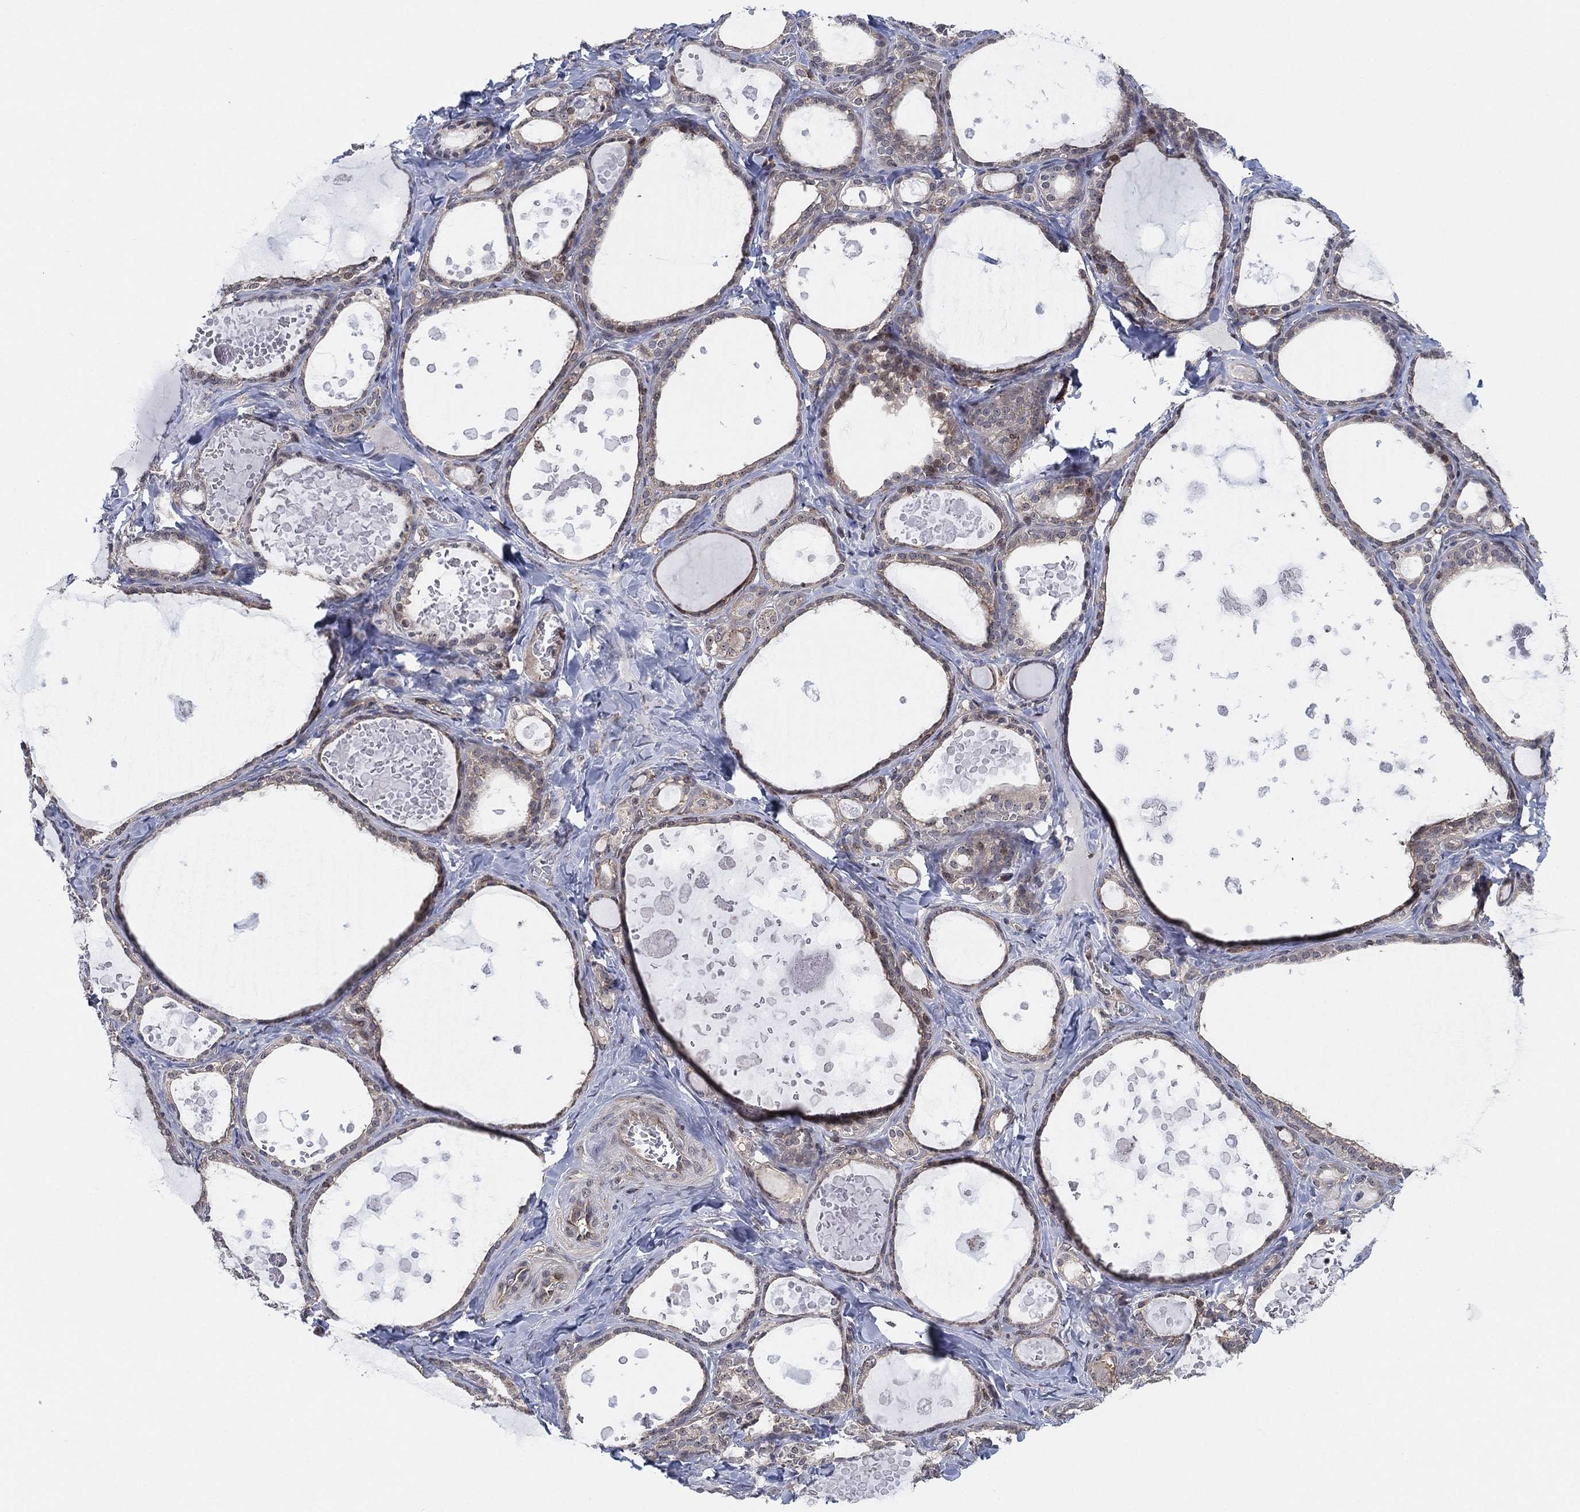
{"staining": {"intensity": "weak", "quantity": ">75%", "location": "cytoplasmic/membranous"}, "tissue": "thyroid gland", "cell_type": "Glandular cells", "image_type": "normal", "snomed": [{"axis": "morphology", "description": "Normal tissue, NOS"}, {"axis": "topography", "description": "Thyroid gland"}], "caption": "Thyroid gland stained for a protein reveals weak cytoplasmic/membranous positivity in glandular cells. Nuclei are stained in blue.", "gene": "TMCO1", "patient": {"sex": "female", "age": 56}}